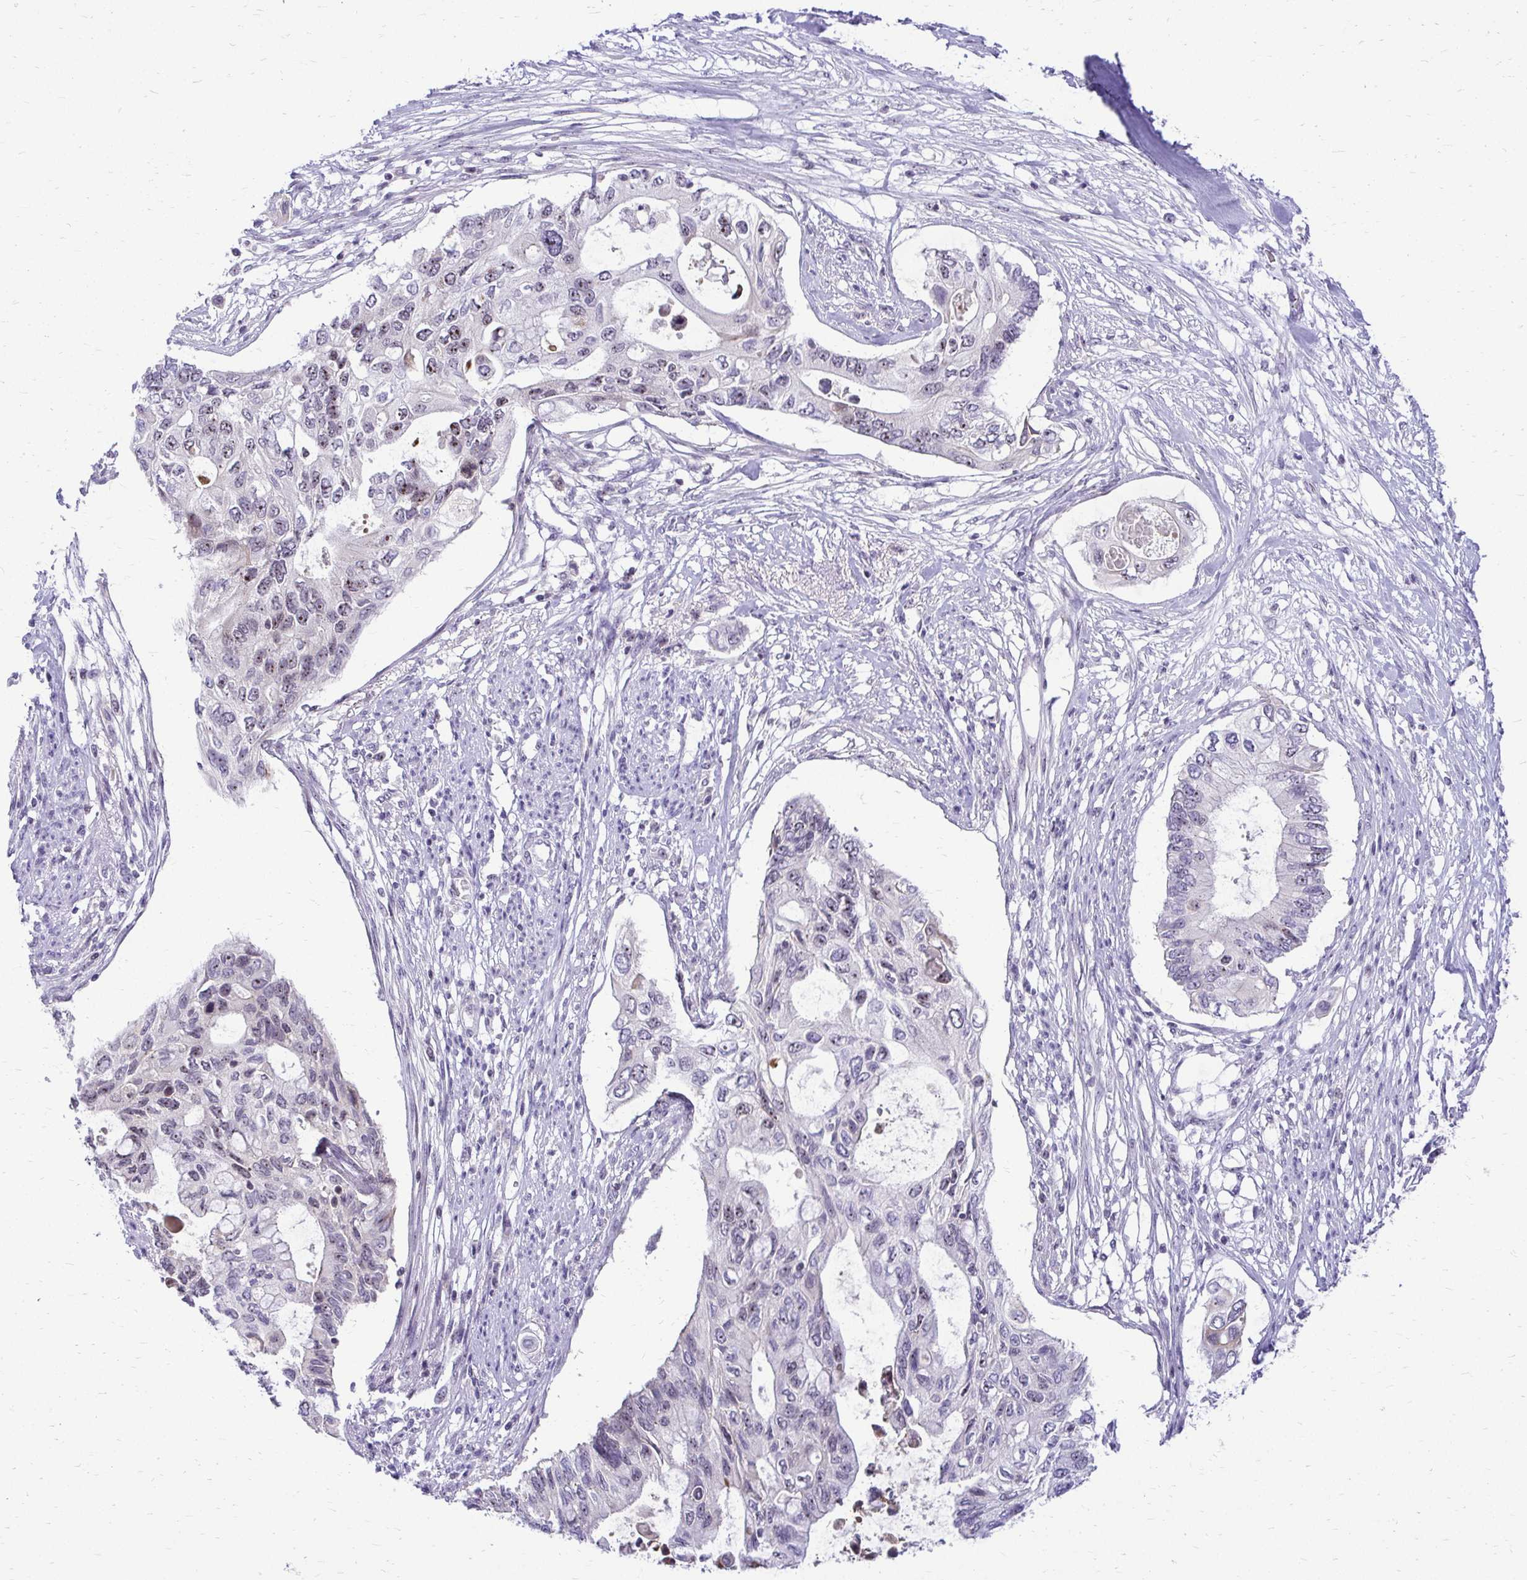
{"staining": {"intensity": "weak", "quantity": "<25%", "location": "nuclear"}, "tissue": "pancreatic cancer", "cell_type": "Tumor cells", "image_type": "cancer", "snomed": [{"axis": "morphology", "description": "Adenocarcinoma, NOS"}, {"axis": "topography", "description": "Pancreas"}], "caption": "Immunohistochemistry of pancreatic cancer (adenocarcinoma) reveals no positivity in tumor cells.", "gene": "NIFK", "patient": {"sex": "female", "age": 63}}